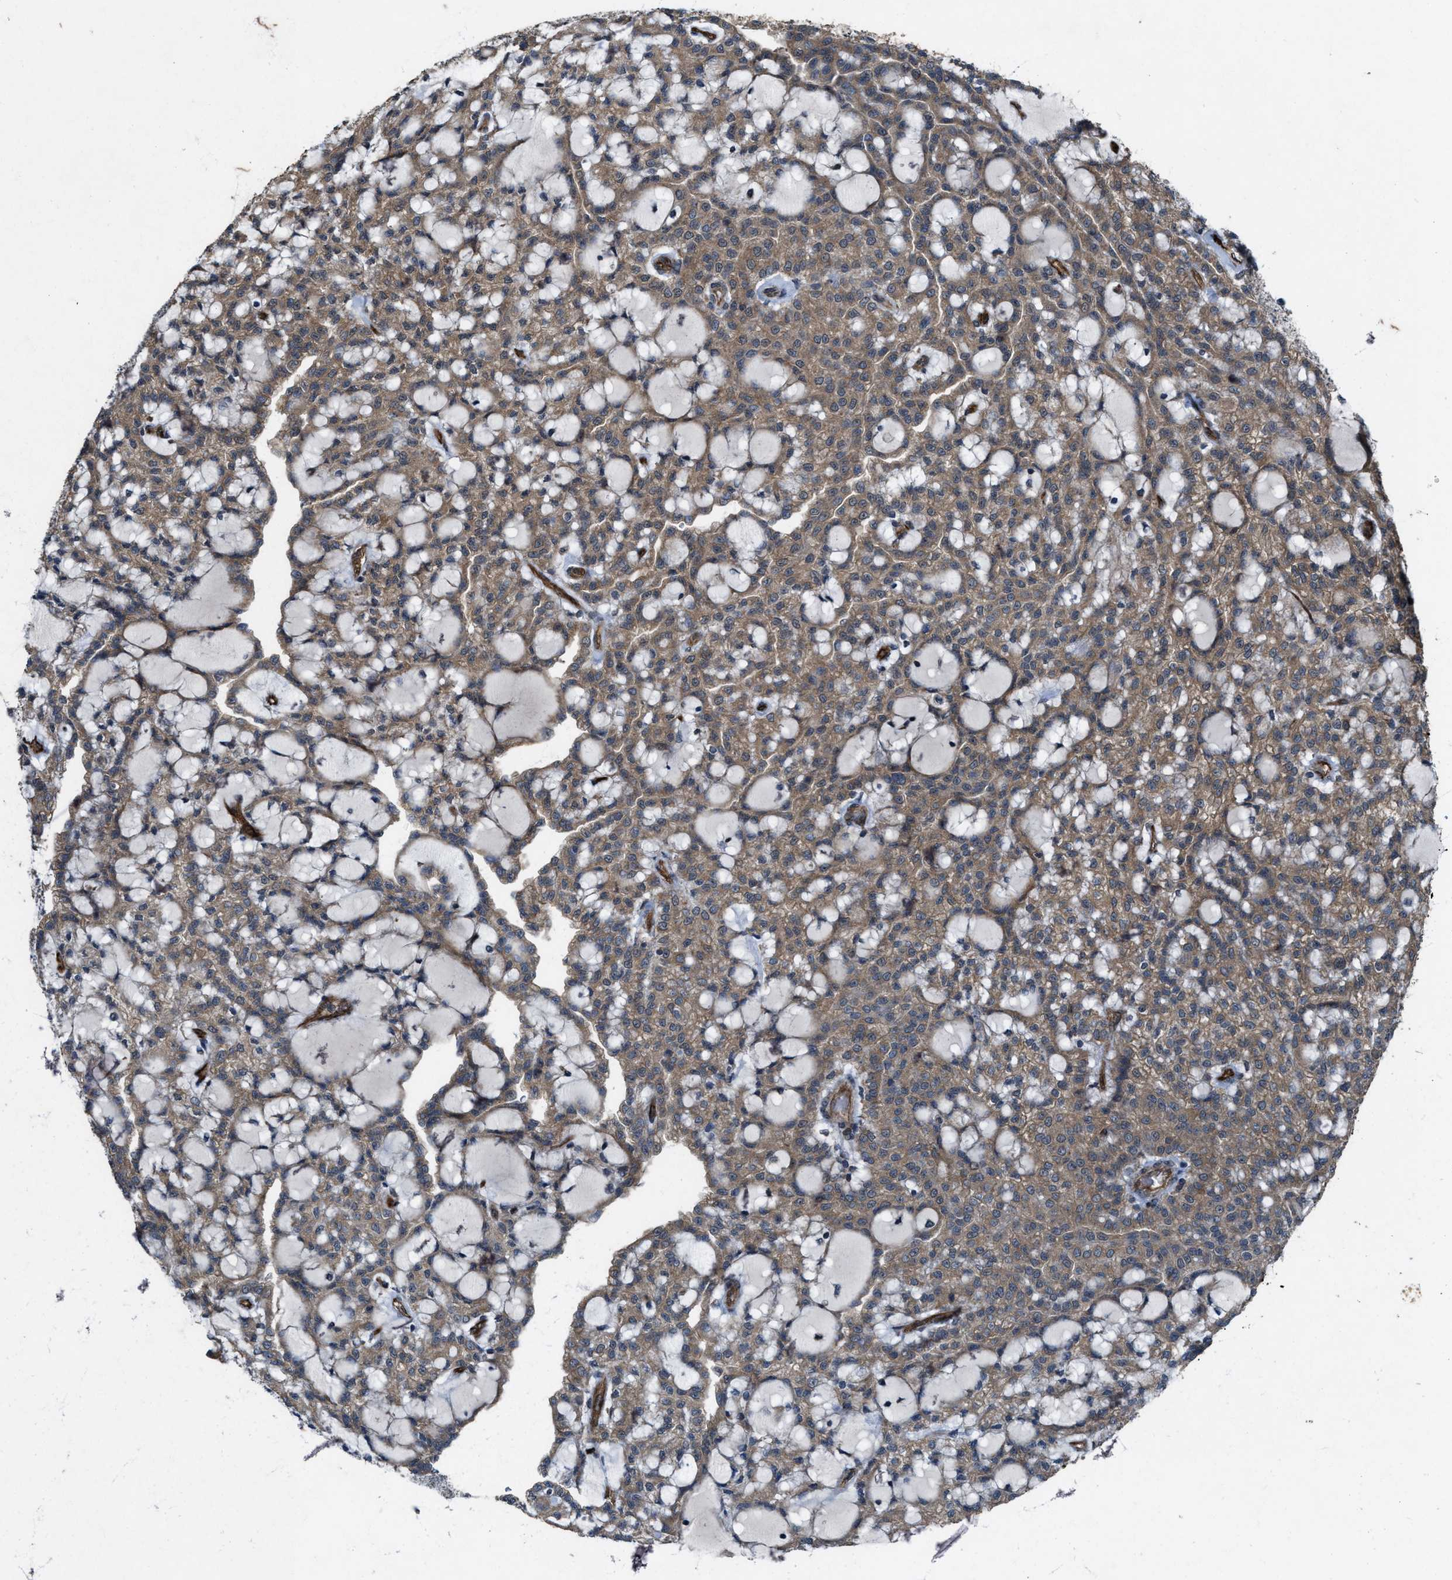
{"staining": {"intensity": "moderate", "quantity": ">75%", "location": "cytoplasmic/membranous"}, "tissue": "renal cancer", "cell_type": "Tumor cells", "image_type": "cancer", "snomed": [{"axis": "morphology", "description": "Adenocarcinoma, NOS"}, {"axis": "topography", "description": "Kidney"}], "caption": "This image reveals adenocarcinoma (renal) stained with immunohistochemistry to label a protein in brown. The cytoplasmic/membranous of tumor cells show moderate positivity for the protein. Nuclei are counter-stained blue.", "gene": "LRRC72", "patient": {"sex": "male", "age": 63}}